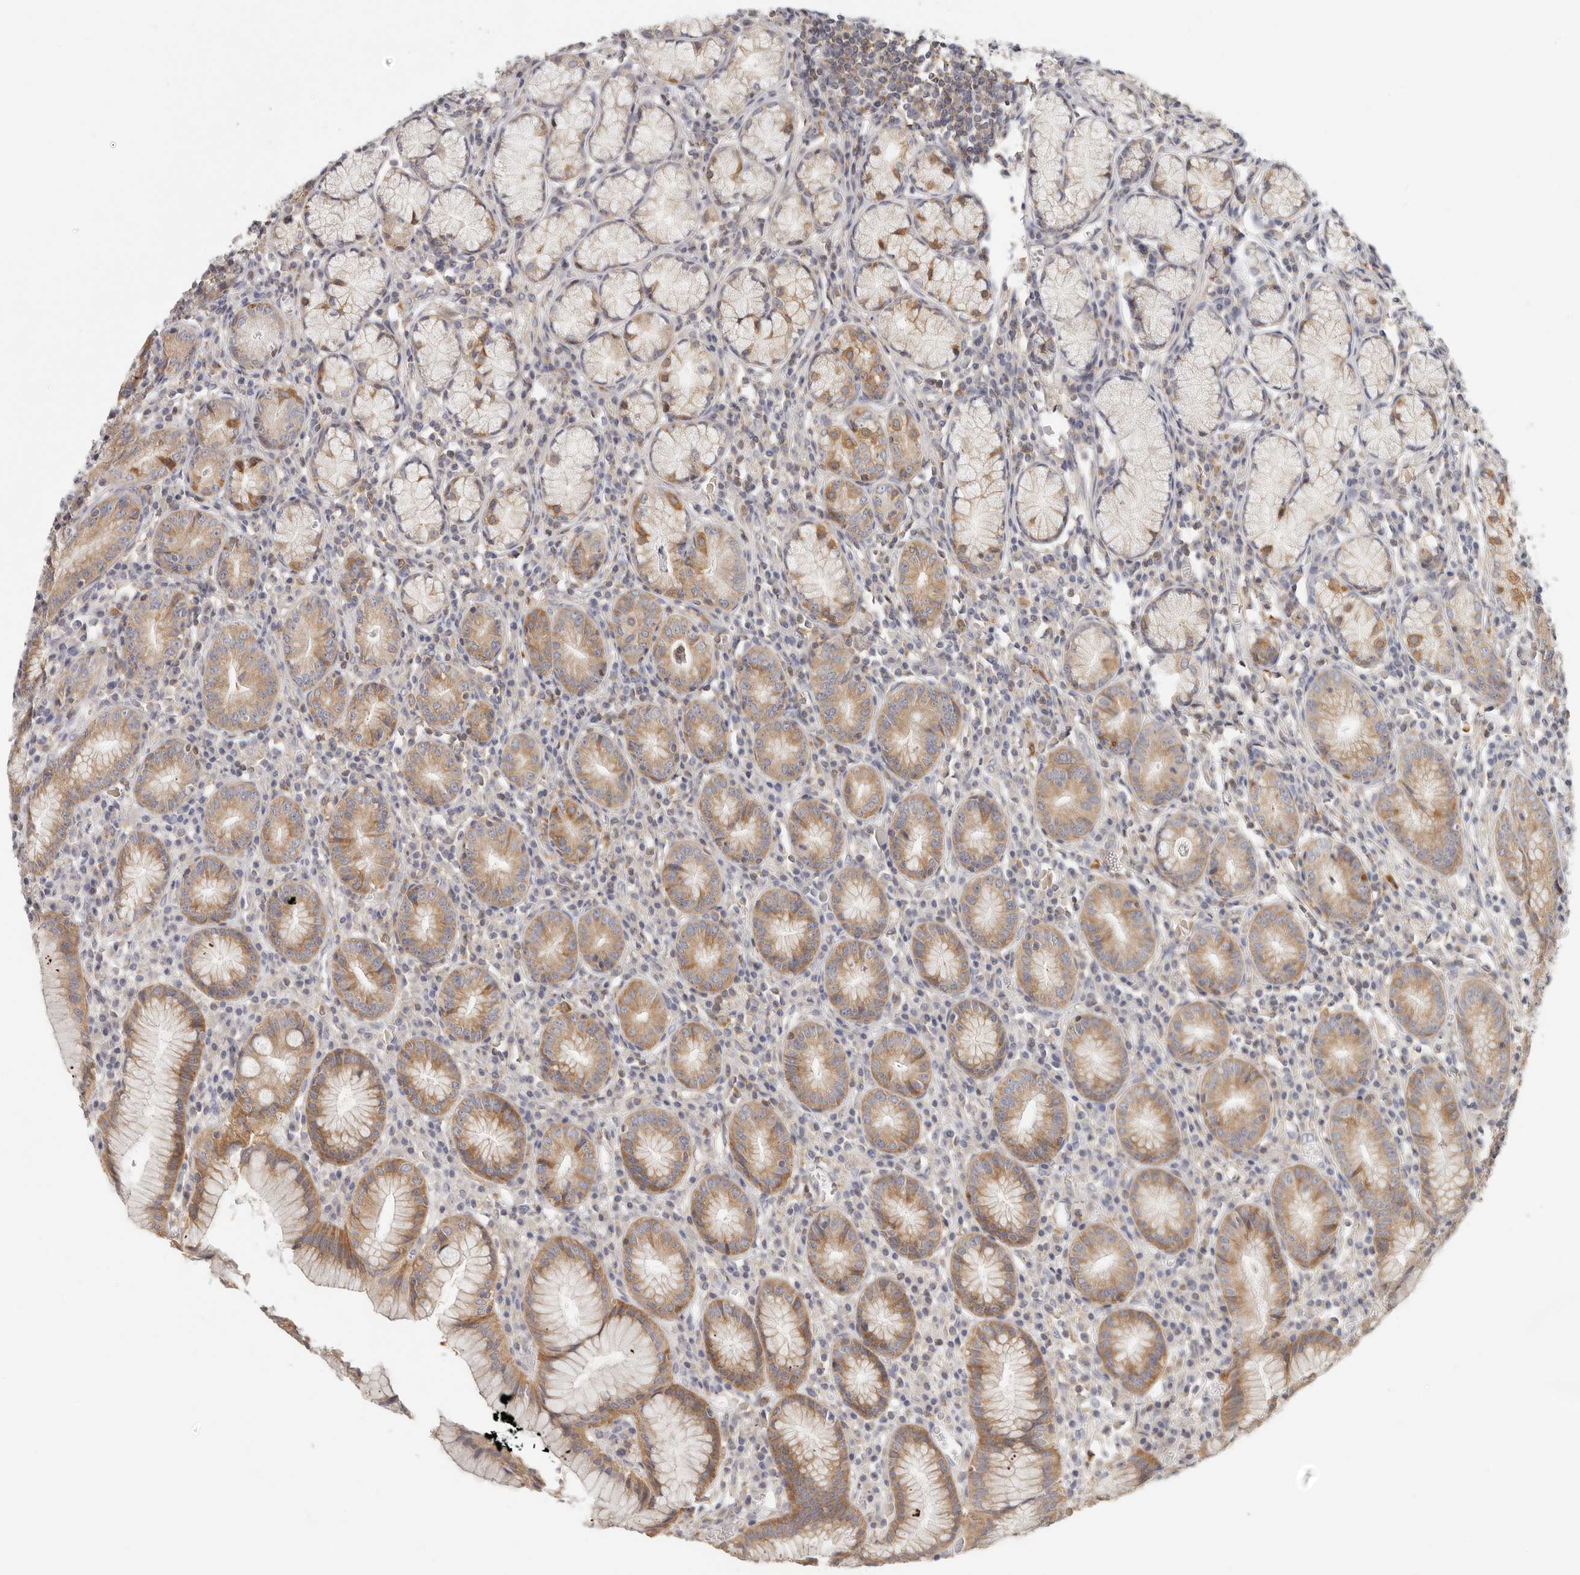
{"staining": {"intensity": "moderate", "quantity": "25%-75%", "location": "cytoplasmic/membranous"}, "tissue": "stomach", "cell_type": "Glandular cells", "image_type": "normal", "snomed": [{"axis": "morphology", "description": "Normal tissue, NOS"}, {"axis": "topography", "description": "Stomach"}], "caption": "Immunohistochemical staining of benign stomach shows 25%-75% levels of moderate cytoplasmic/membranous protein positivity in about 25%-75% of glandular cells. (DAB (3,3'-diaminobenzidine) IHC with brightfield microscopy, high magnification).", "gene": "ANXA9", "patient": {"sex": "male", "age": 55}}